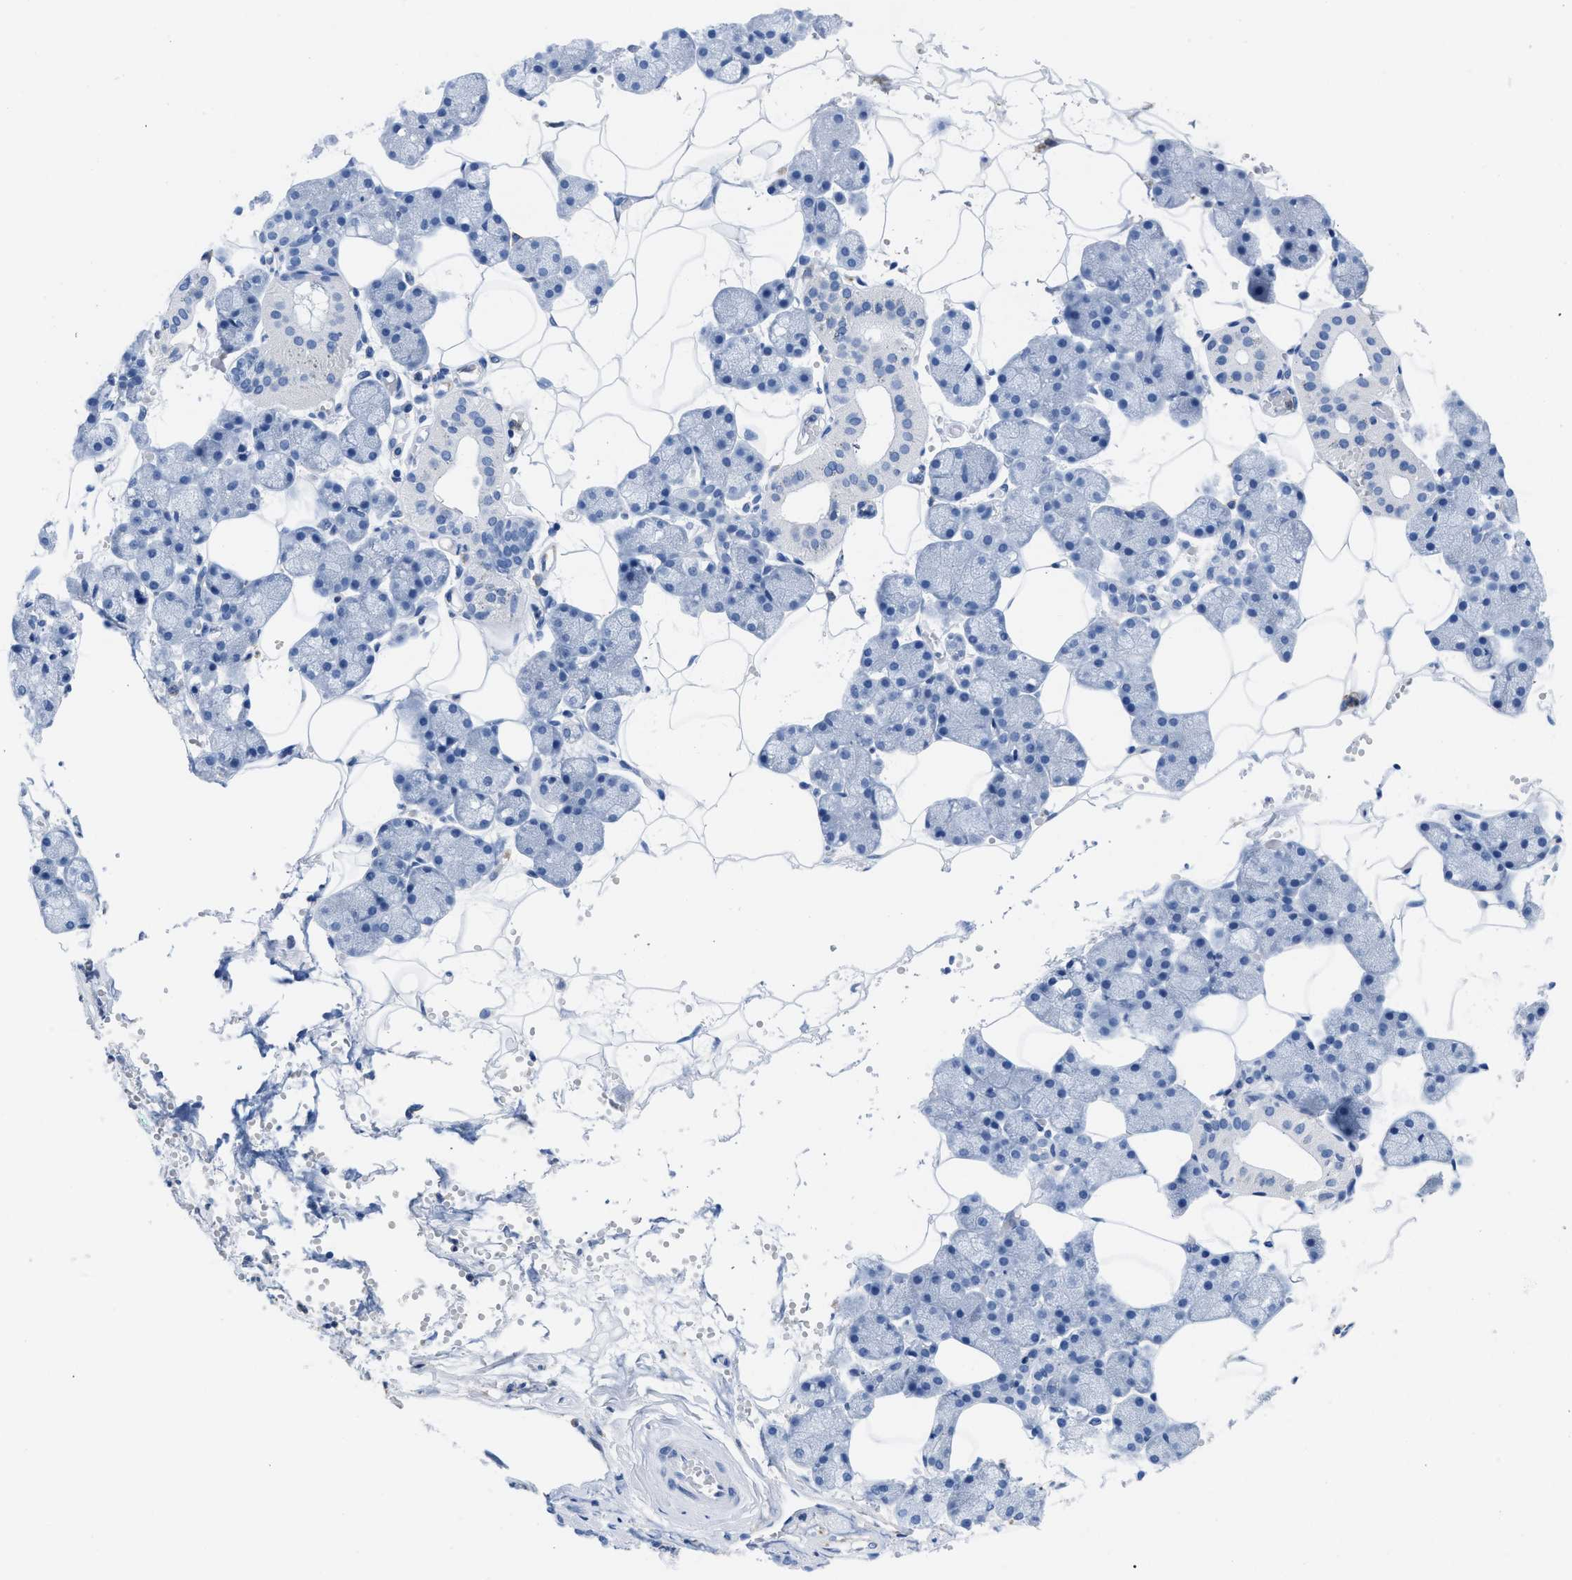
{"staining": {"intensity": "negative", "quantity": "none", "location": "none"}, "tissue": "salivary gland", "cell_type": "Glandular cells", "image_type": "normal", "snomed": [{"axis": "morphology", "description": "Normal tissue, NOS"}, {"axis": "topography", "description": "Salivary gland"}], "caption": "This is a micrograph of IHC staining of normal salivary gland, which shows no positivity in glandular cells. Brightfield microscopy of immunohistochemistry (IHC) stained with DAB (brown) and hematoxylin (blue), captured at high magnification.", "gene": "CR1", "patient": {"sex": "male", "age": 62}}